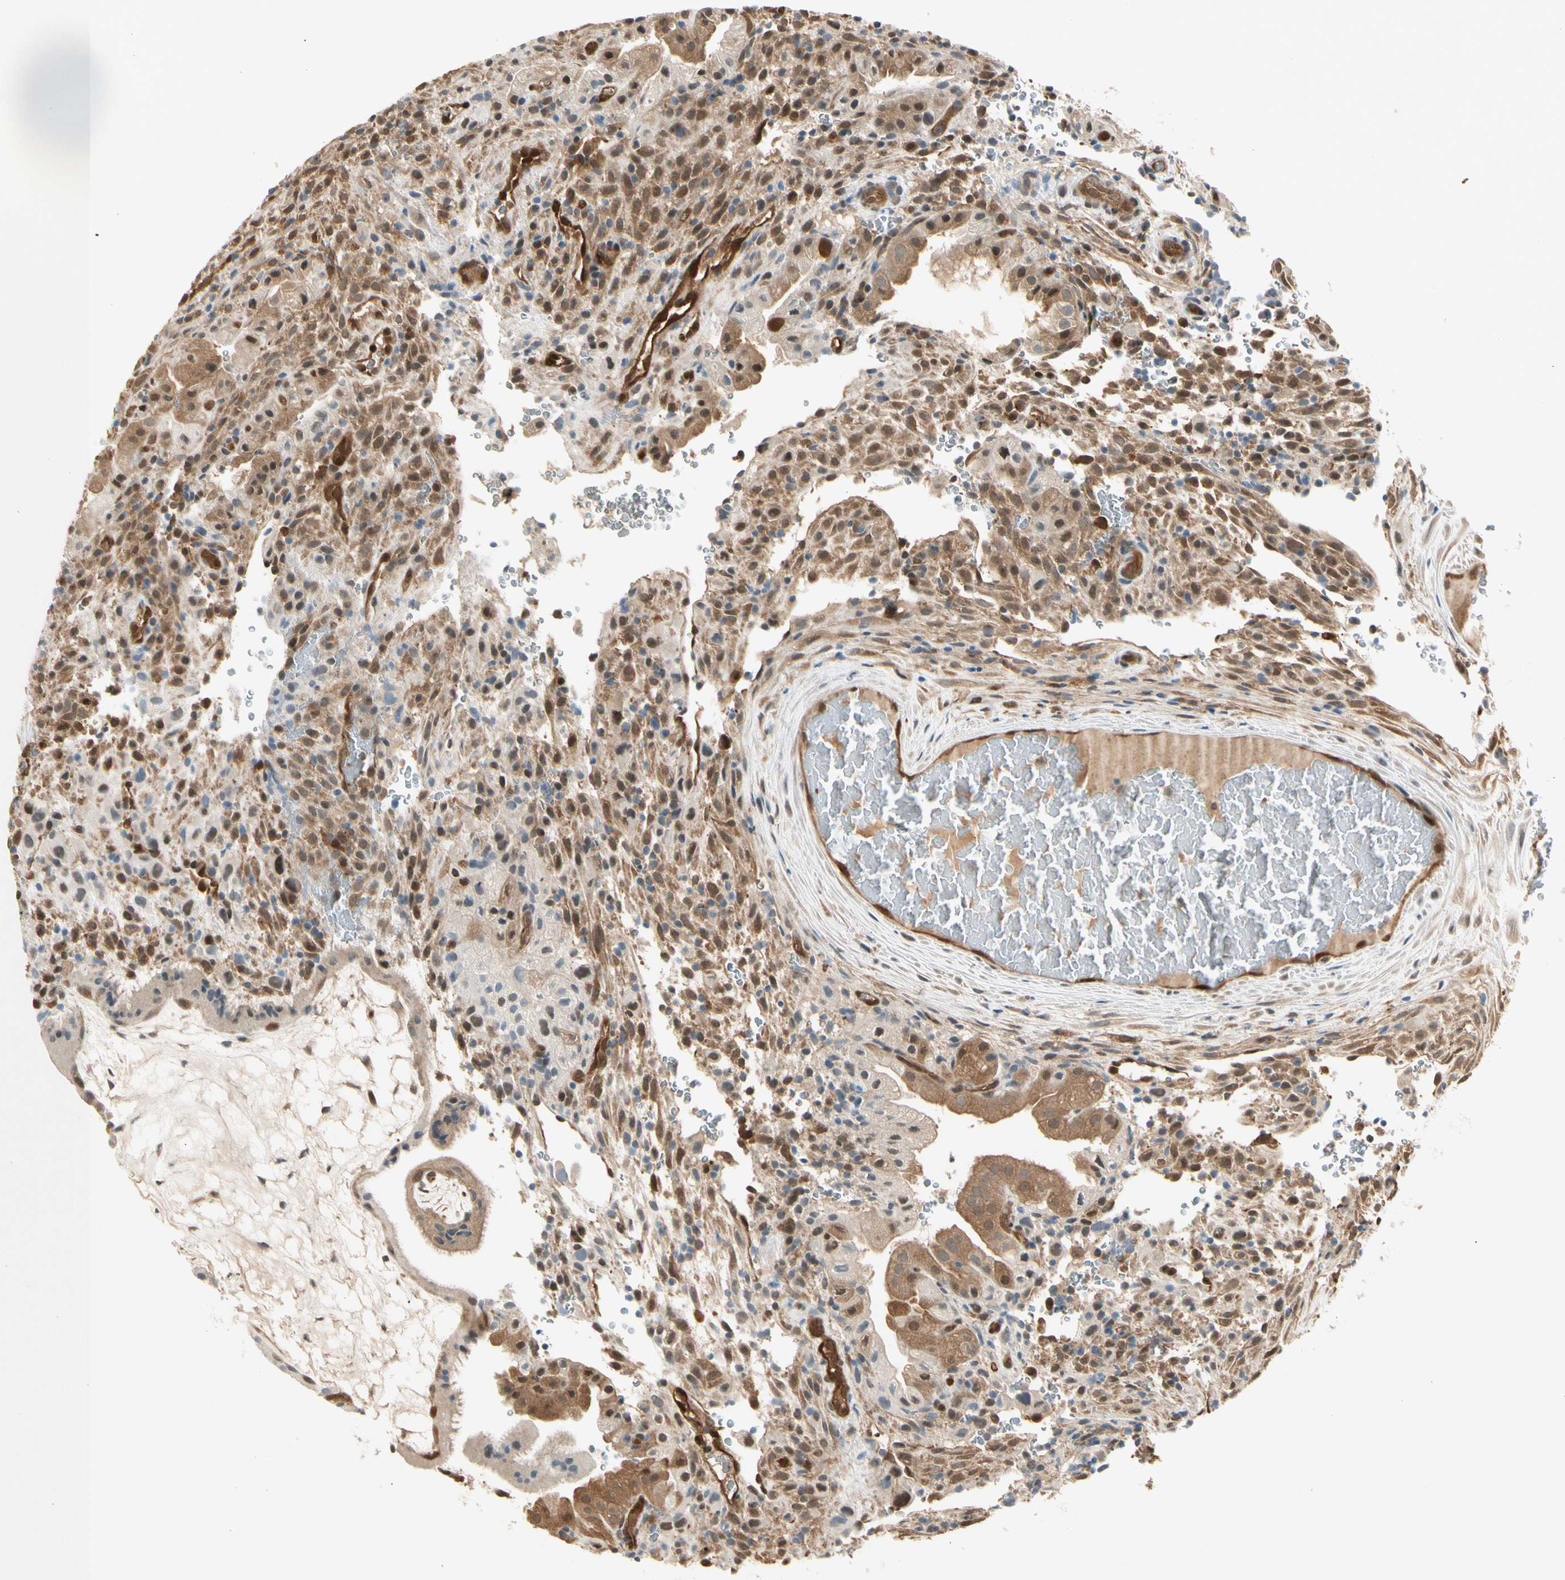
{"staining": {"intensity": "moderate", "quantity": ">75%", "location": "cytoplasmic/membranous,nuclear"}, "tissue": "placenta", "cell_type": "Decidual cells", "image_type": "normal", "snomed": [{"axis": "morphology", "description": "Normal tissue, NOS"}, {"axis": "topography", "description": "Placenta"}], "caption": "IHC staining of benign placenta, which reveals medium levels of moderate cytoplasmic/membranous,nuclear staining in about >75% of decidual cells indicating moderate cytoplasmic/membranous,nuclear protein staining. The staining was performed using DAB (3,3'-diaminobenzidine) (brown) for protein detection and nuclei were counterstained in hematoxylin (blue).", "gene": "SERPINB6", "patient": {"sex": "female", "age": 19}}